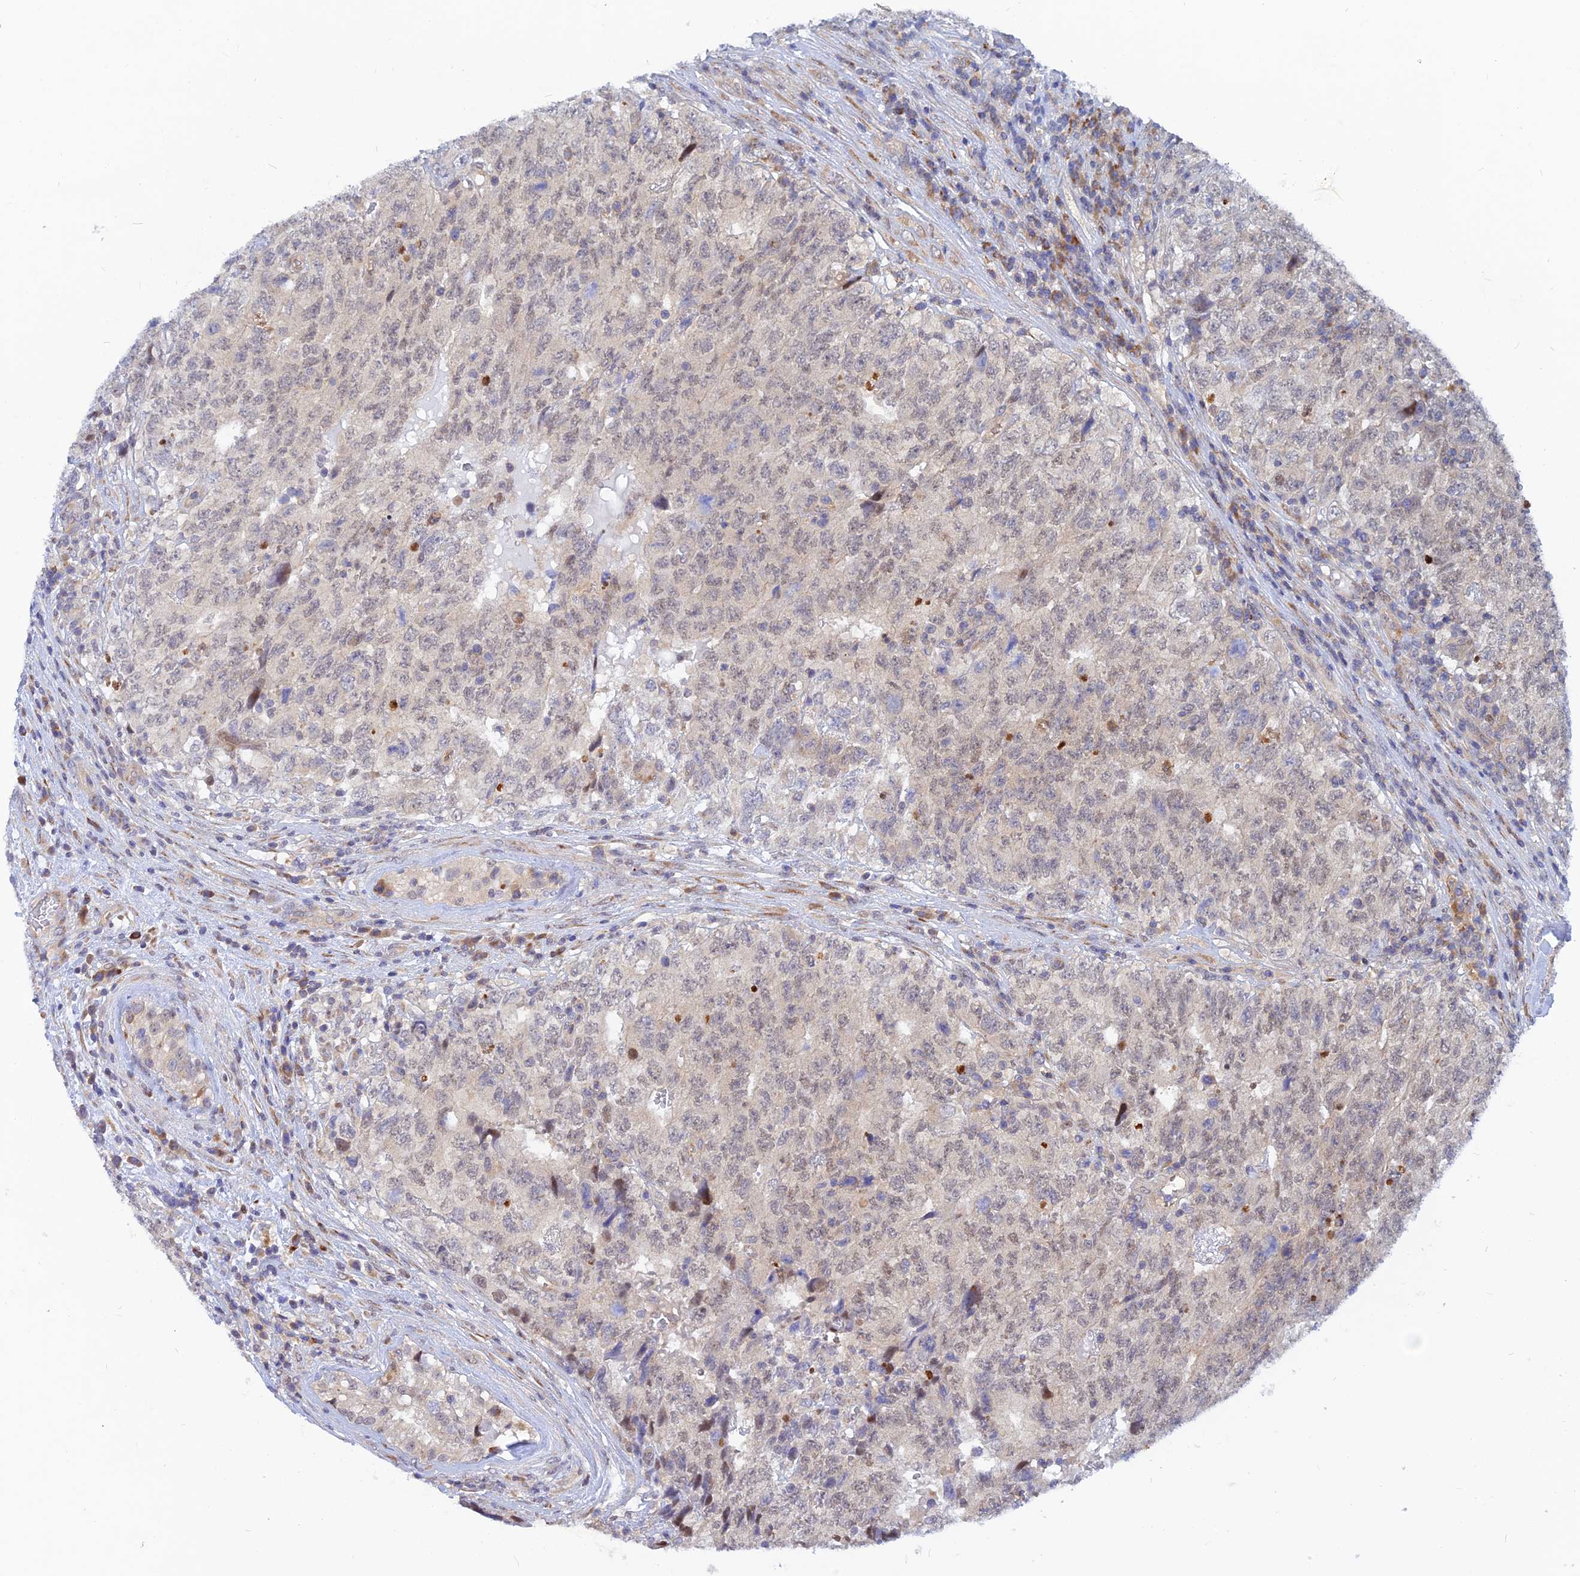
{"staining": {"intensity": "weak", "quantity": "<25%", "location": "nuclear"}, "tissue": "testis cancer", "cell_type": "Tumor cells", "image_type": "cancer", "snomed": [{"axis": "morphology", "description": "Carcinoma, Embryonal, NOS"}, {"axis": "topography", "description": "Testis"}], "caption": "IHC image of embryonal carcinoma (testis) stained for a protein (brown), which demonstrates no staining in tumor cells.", "gene": "DNAJC16", "patient": {"sex": "male", "age": 34}}